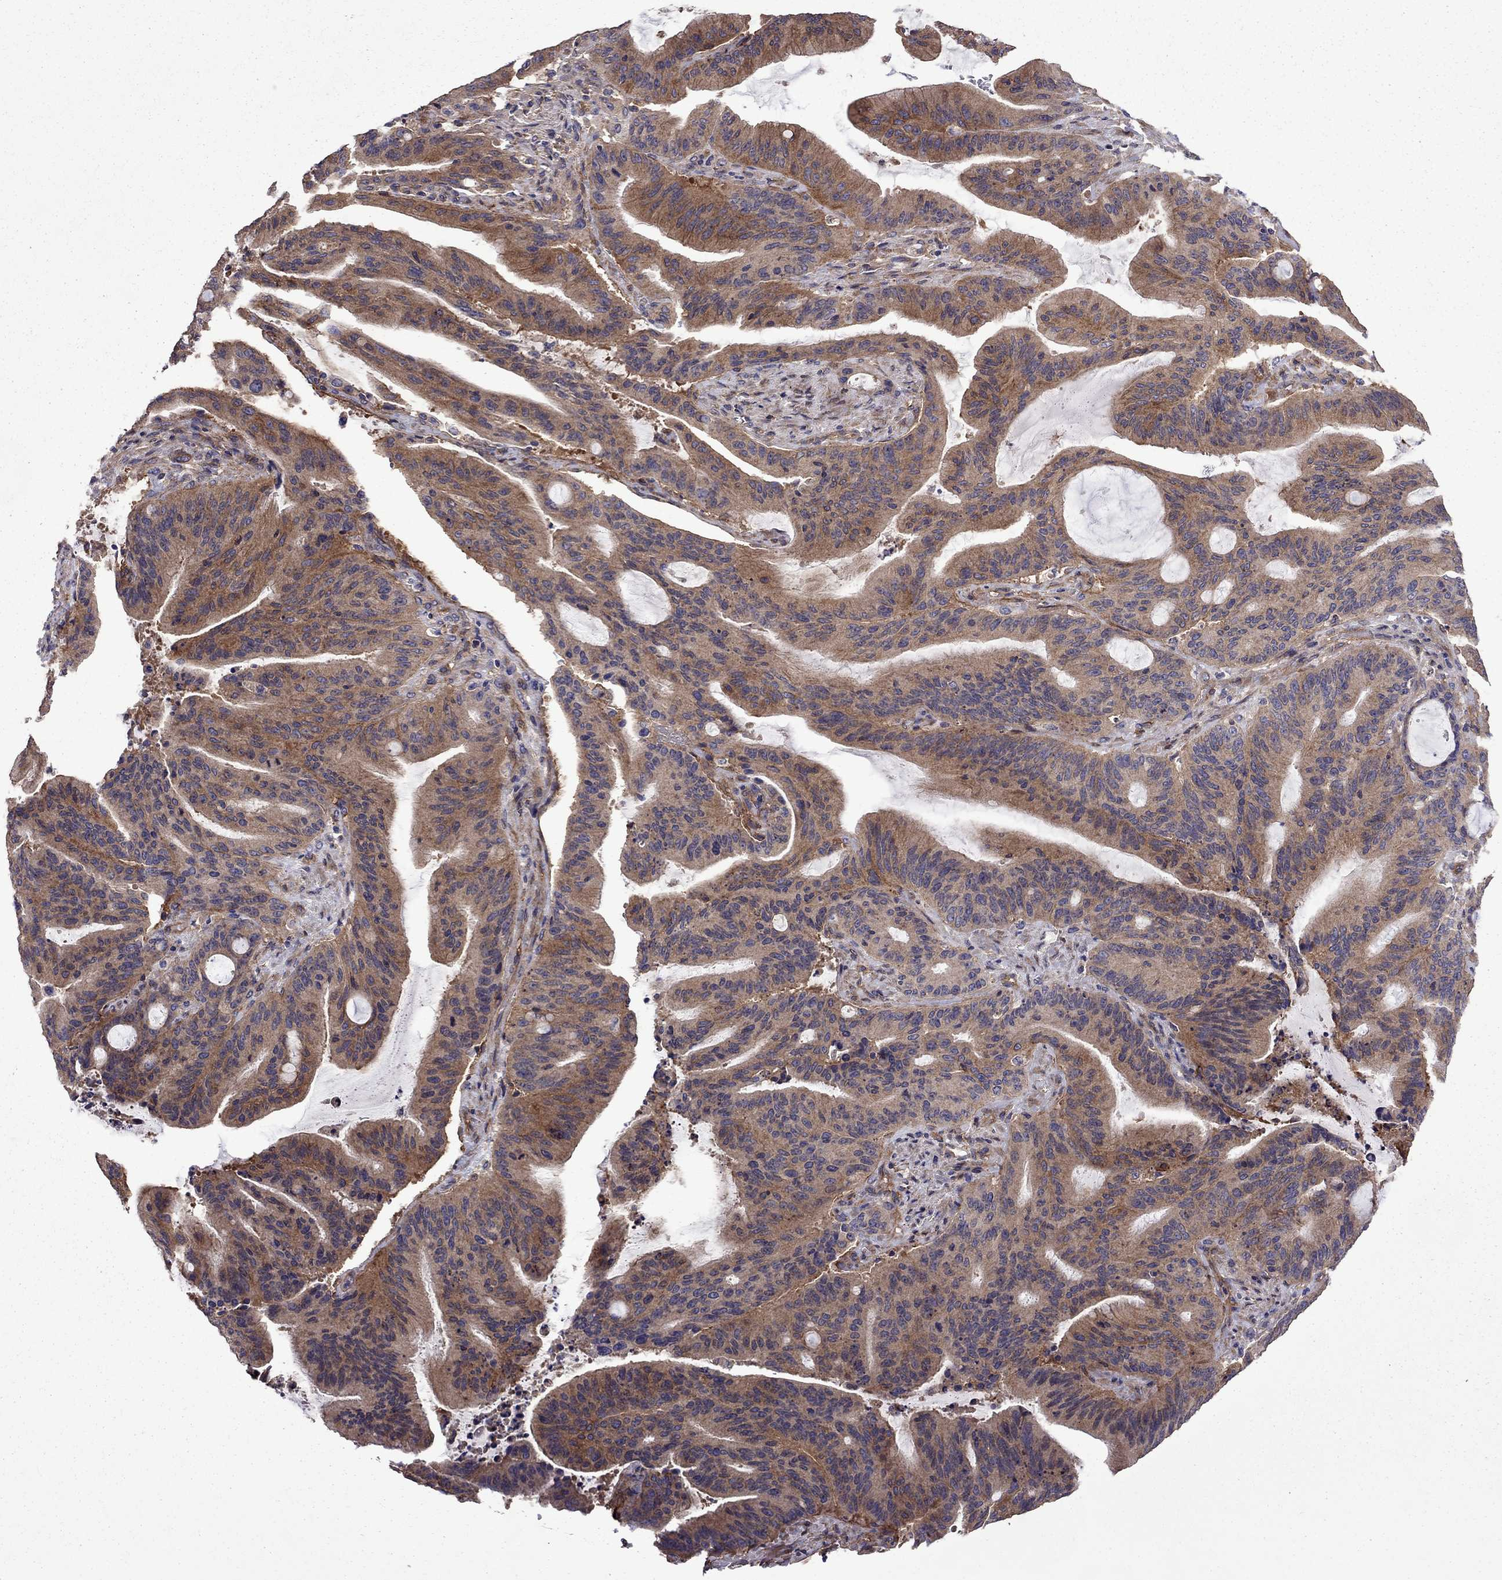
{"staining": {"intensity": "strong", "quantity": "25%-75%", "location": "cytoplasmic/membranous"}, "tissue": "liver cancer", "cell_type": "Tumor cells", "image_type": "cancer", "snomed": [{"axis": "morphology", "description": "Cholangiocarcinoma"}, {"axis": "topography", "description": "Liver"}], "caption": "DAB (3,3'-diaminobenzidine) immunohistochemical staining of liver cancer (cholangiocarcinoma) displays strong cytoplasmic/membranous protein expression in approximately 25%-75% of tumor cells.", "gene": "ITGB1", "patient": {"sex": "female", "age": 73}}